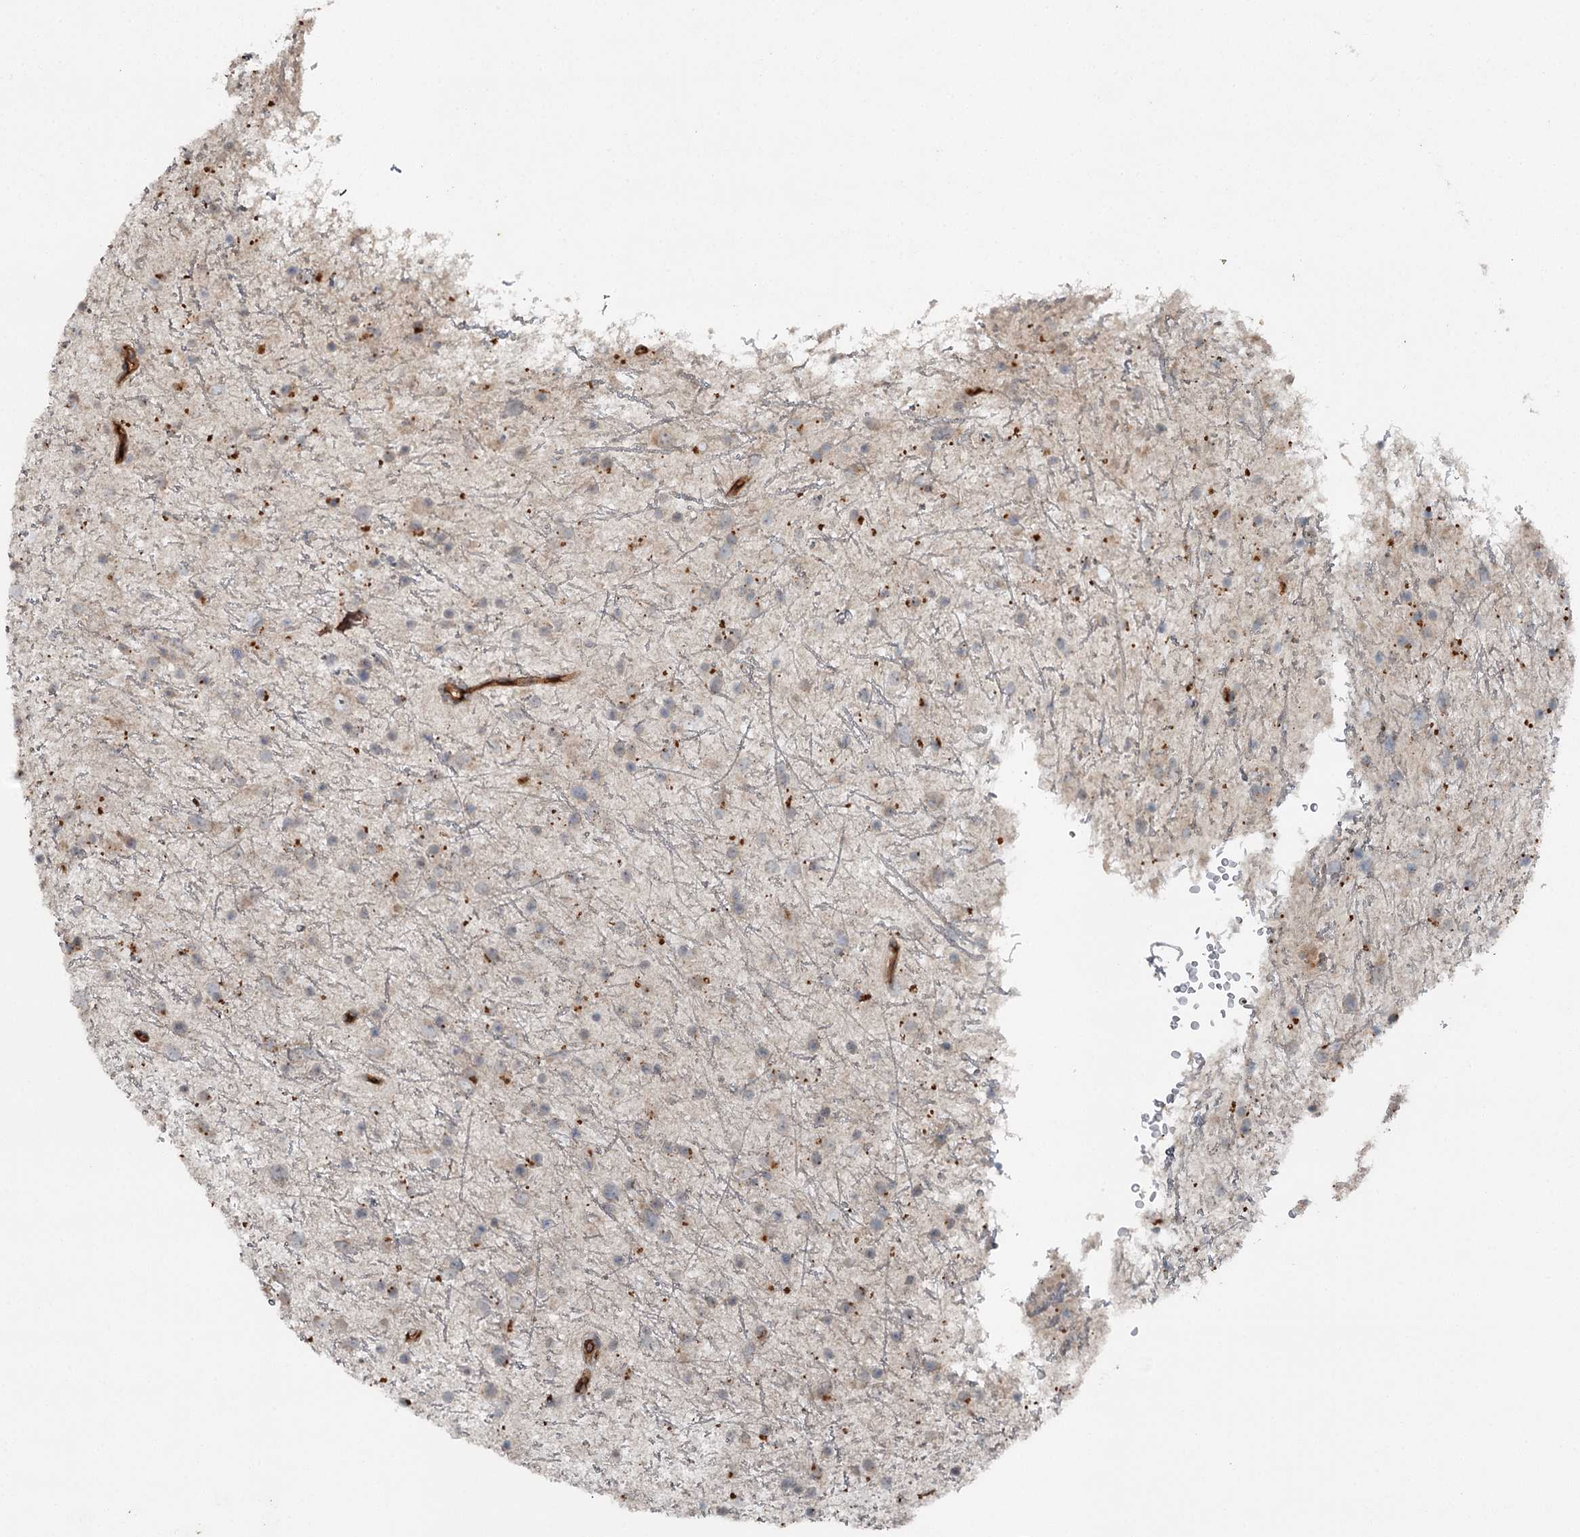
{"staining": {"intensity": "weak", "quantity": "<25%", "location": "cytoplasmic/membranous"}, "tissue": "glioma", "cell_type": "Tumor cells", "image_type": "cancer", "snomed": [{"axis": "morphology", "description": "Glioma, malignant, Low grade"}, {"axis": "topography", "description": "Cerebral cortex"}], "caption": "Tumor cells are negative for brown protein staining in low-grade glioma (malignant). (DAB (3,3'-diaminobenzidine) immunohistochemistry (IHC), high magnification).", "gene": "SLC39A8", "patient": {"sex": "female", "age": 39}}